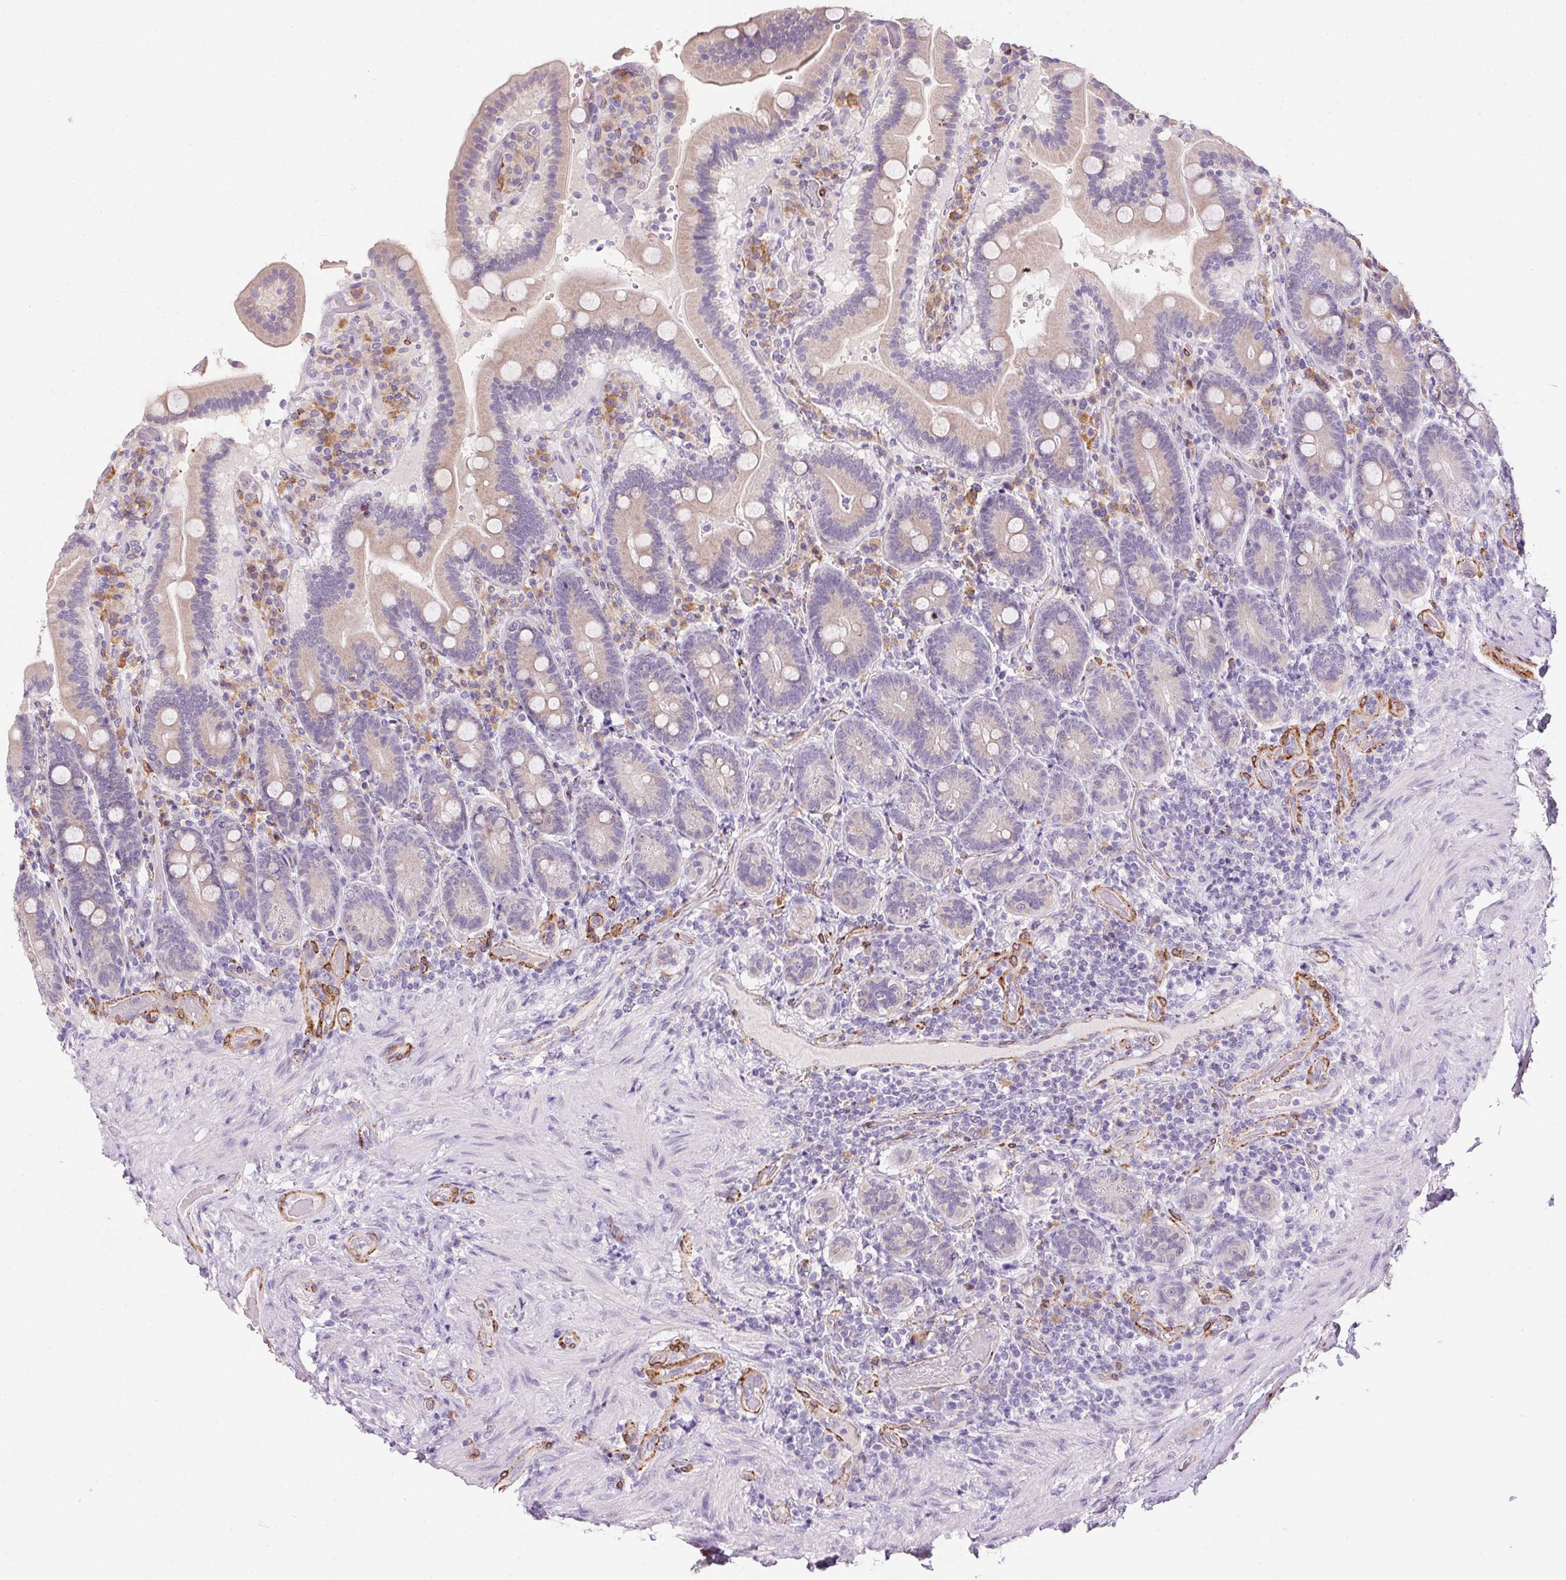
{"staining": {"intensity": "weak", "quantity": "<25%", "location": "cytoplasmic/membranous"}, "tissue": "duodenum", "cell_type": "Glandular cells", "image_type": "normal", "snomed": [{"axis": "morphology", "description": "Normal tissue, NOS"}, {"axis": "topography", "description": "Duodenum"}], "caption": "High power microscopy photomicrograph of an IHC histopathology image of unremarkable duodenum, revealing no significant staining in glandular cells.", "gene": "HRC", "patient": {"sex": "female", "age": 62}}